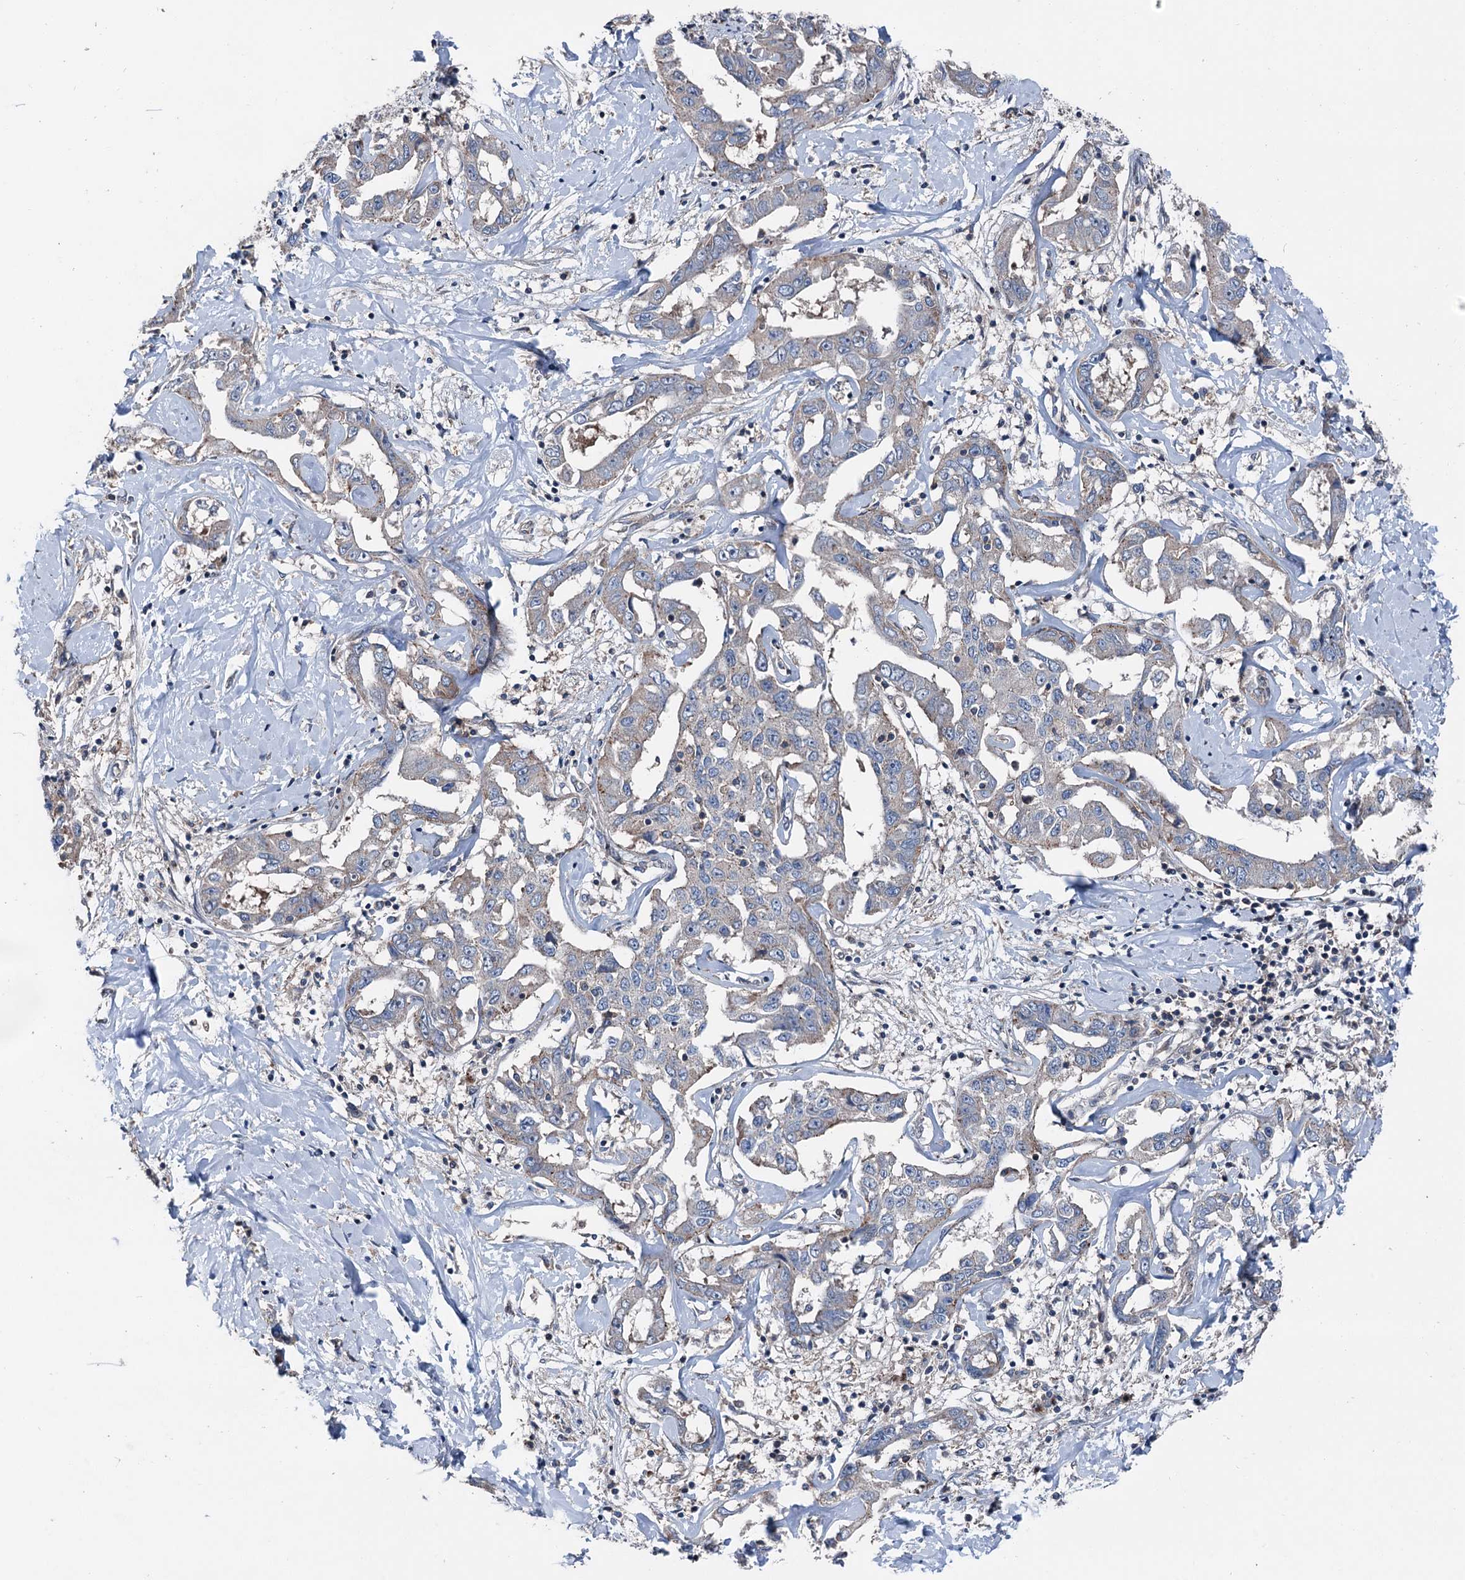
{"staining": {"intensity": "weak", "quantity": "<25%", "location": "cytoplasmic/membranous"}, "tissue": "liver cancer", "cell_type": "Tumor cells", "image_type": "cancer", "snomed": [{"axis": "morphology", "description": "Cholangiocarcinoma"}, {"axis": "topography", "description": "Liver"}], "caption": "Tumor cells show no significant protein expression in liver cholangiocarcinoma.", "gene": "RUFY1", "patient": {"sex": "male", "age": 59}}